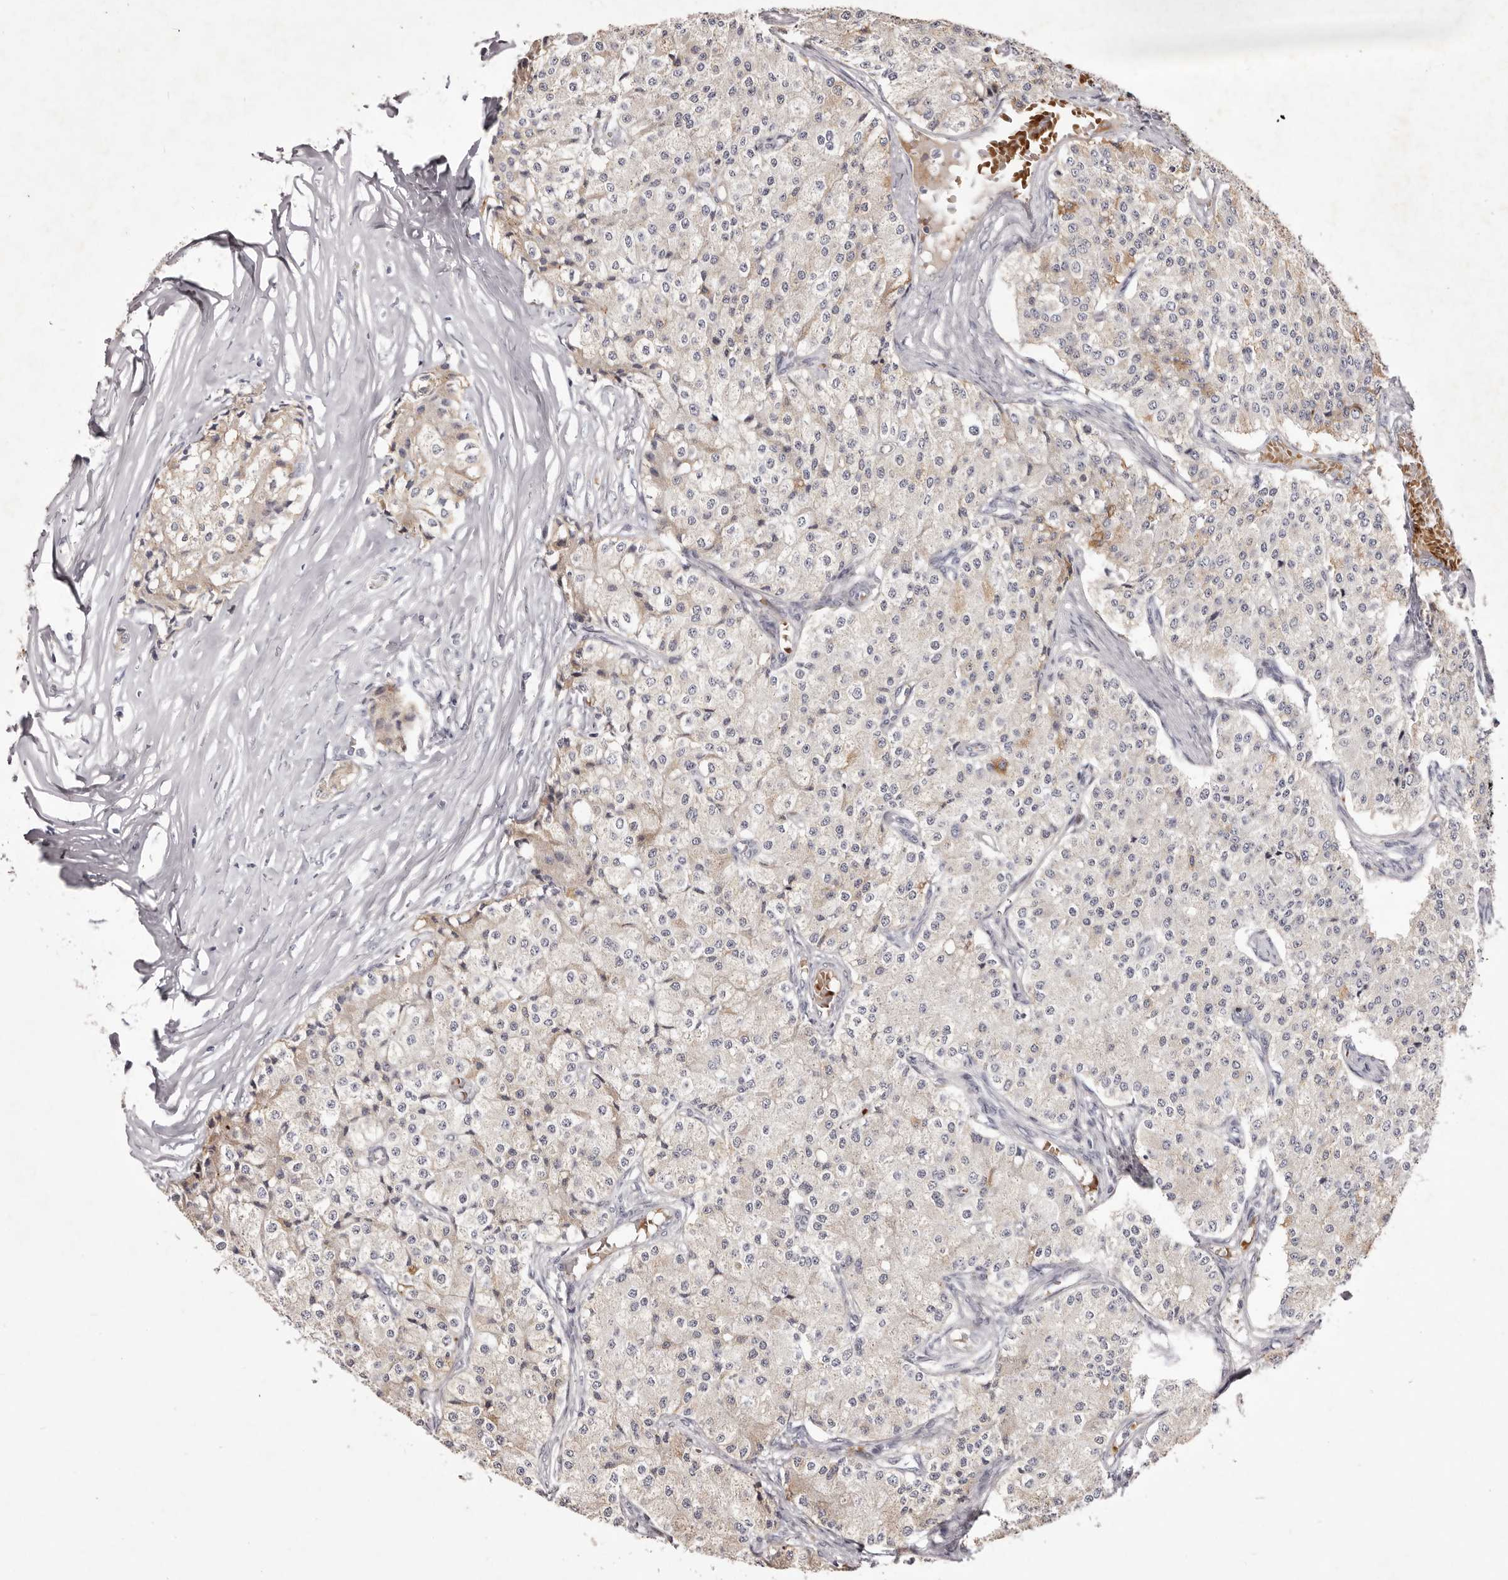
{"staining": {"intensity": "moderate", "quantity": "<25%", "location": "cytoplasmic/membranous"}, "tissue": "carcinoid", "cell_type": "Tumor cells", "image_type": "cancer", "snomed": [{"axis": "morphology", "description": "Carcinoid, malignant, NOS"}, {"axis": "topography", "description": "Colon"}], "caption": "Carcinoid was stained to show a protein in brown. There is low levels of moderate cytoplasmic/membranous positivity in approximately <25% of tumor cells. The staining was performed using DAB (3,3'-diaminobenzidine), with brown indicating positive protein expression. Nuclei are stained blue with hematoxylin.", "gene": "GARNL3", "patient": {"sex": "female", "age": 52}}